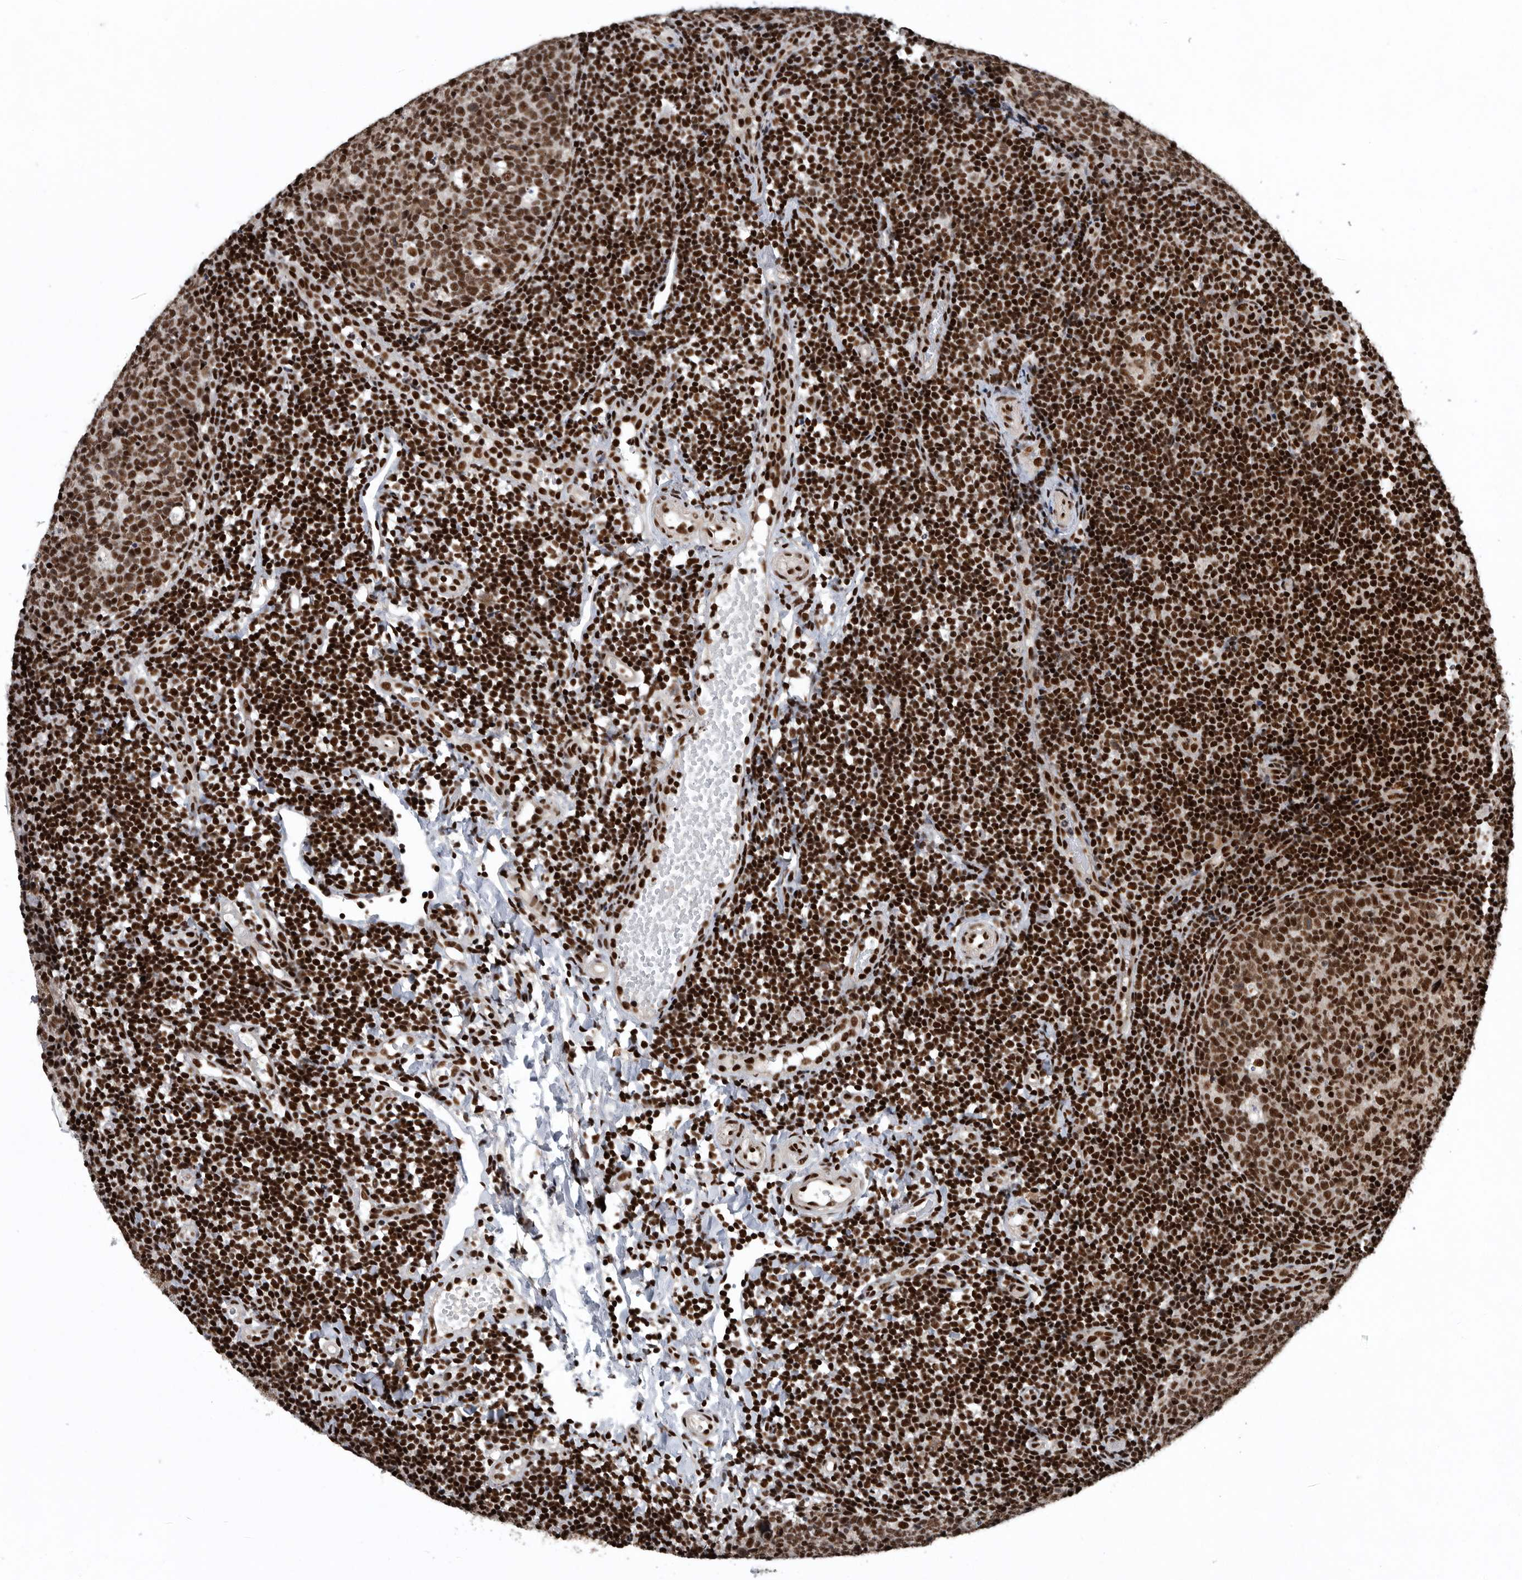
{"staining": {"intensity": "strong", "quantity": ">75%", "location": "nuclear"}, "tissue": "tonsil", "cell_type": "Germinal center cells", "image_type": "normal", "snomed": [{"axis": "morphology", "description": "Normal tissue, NOS"}, {"axis": "topography", "description": "Tonsil"}], "caption": "Immunohistochemical staining of unremarkable human tonsil reveals high levels of strong nuclear positivity in approximately >75% of germinal center cells.", "gene": "SENP7", "patient": {"sex": "female", "age": 19}}